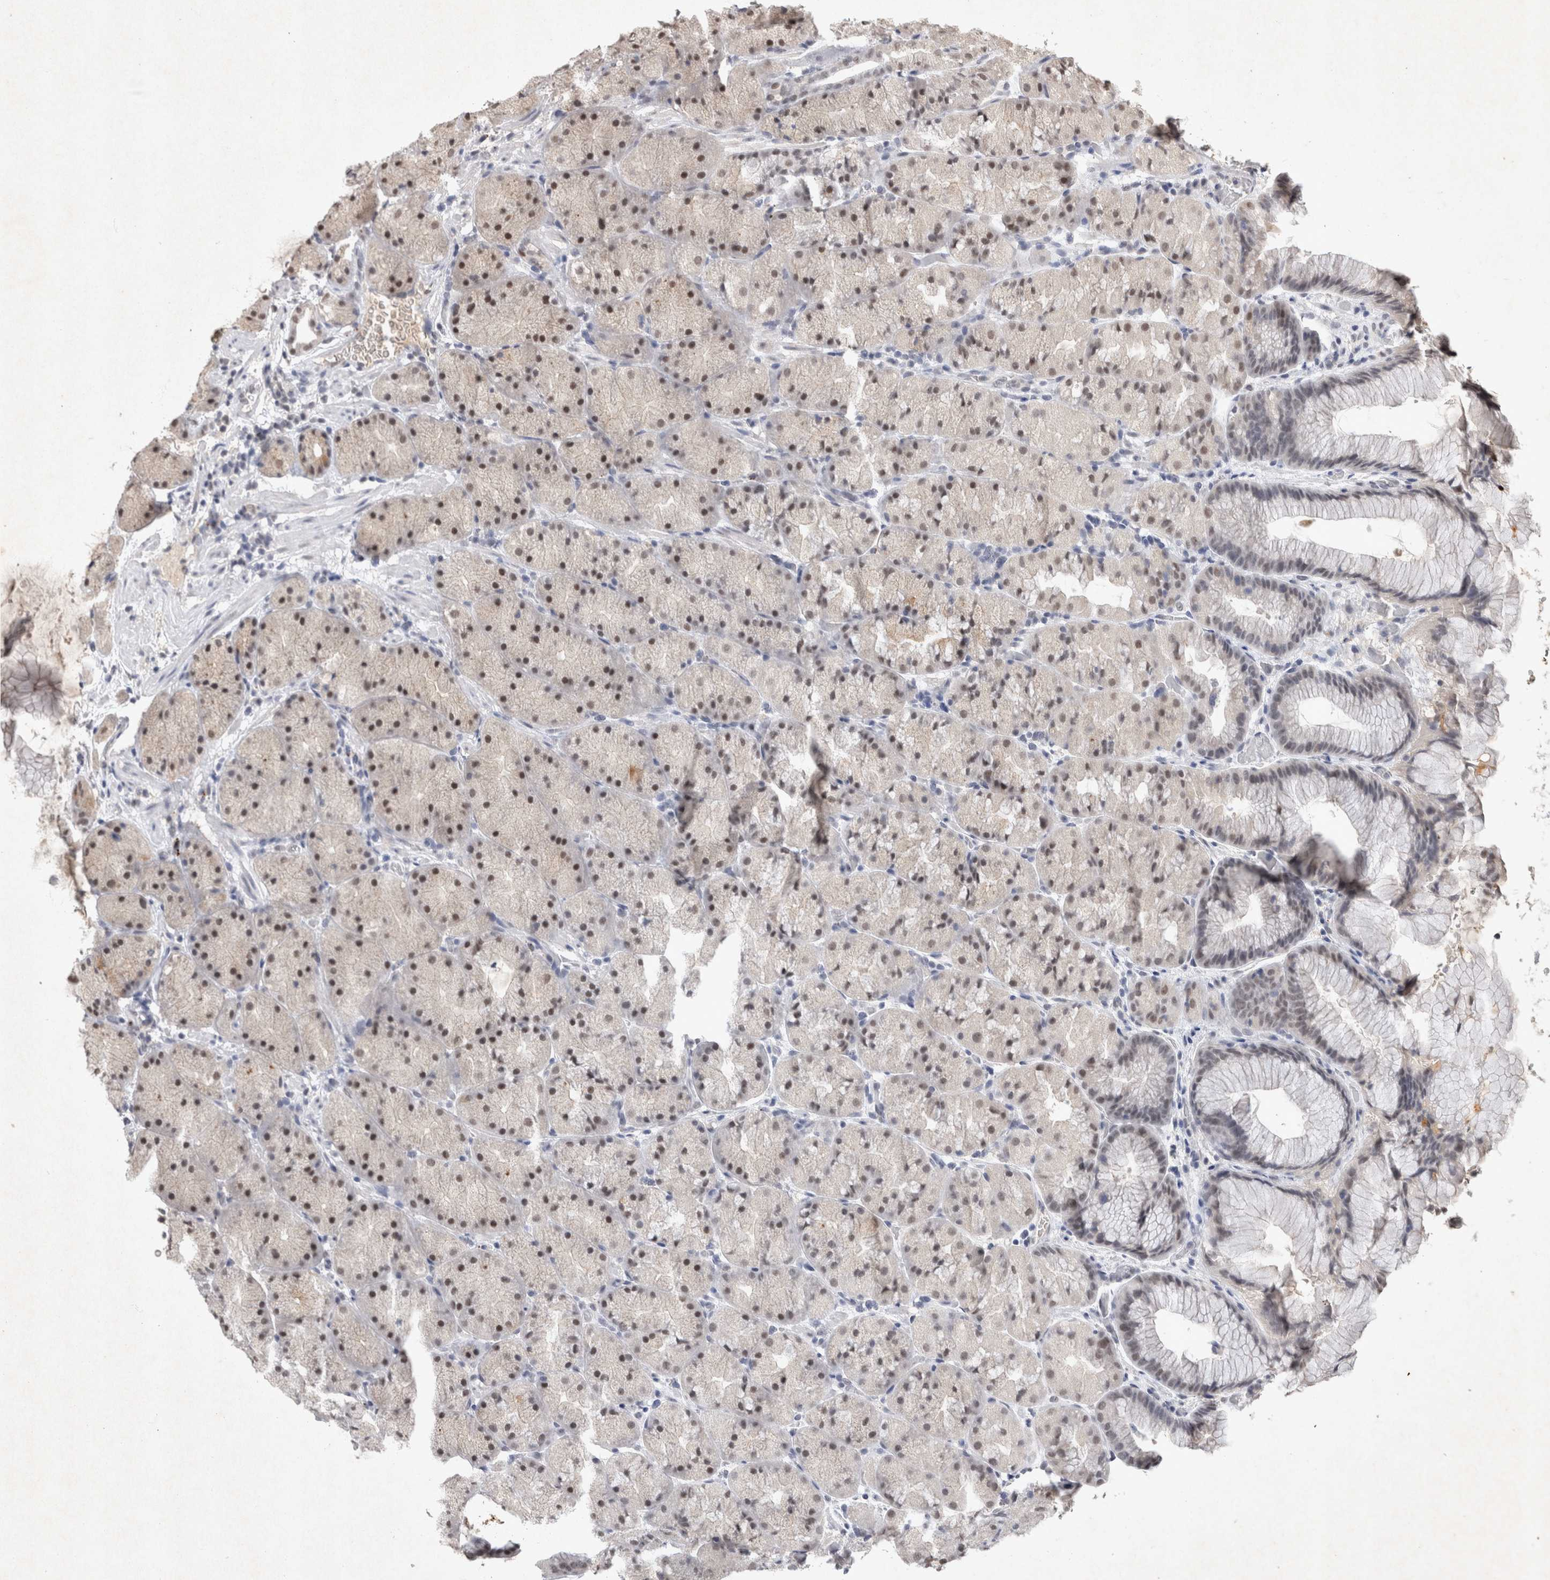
{"staining": {"intensity": "moderate", "quantity": "<25%", "location": "nuclear"}, "tissue": "stomach", "cell_type": "Glandular cells", "image_type": "normal", "snomed": [{"axis": "morphology", "description": "Normal tissue, NOS"}, {"axis": "topography", "description": "Stomach, upper"}, {"axis": "topography", "description": "Stomach"}], "caption": "Immunohistochemical staining of unremarkable human stomach exhibits <25% levels of moderate nuclear protein positivity in about <25% of glandular cells. (IHC, brightfield microscopy, high magnification).", "gene": "XRCC5", "patient": {"sex": "male", "age": 48}}